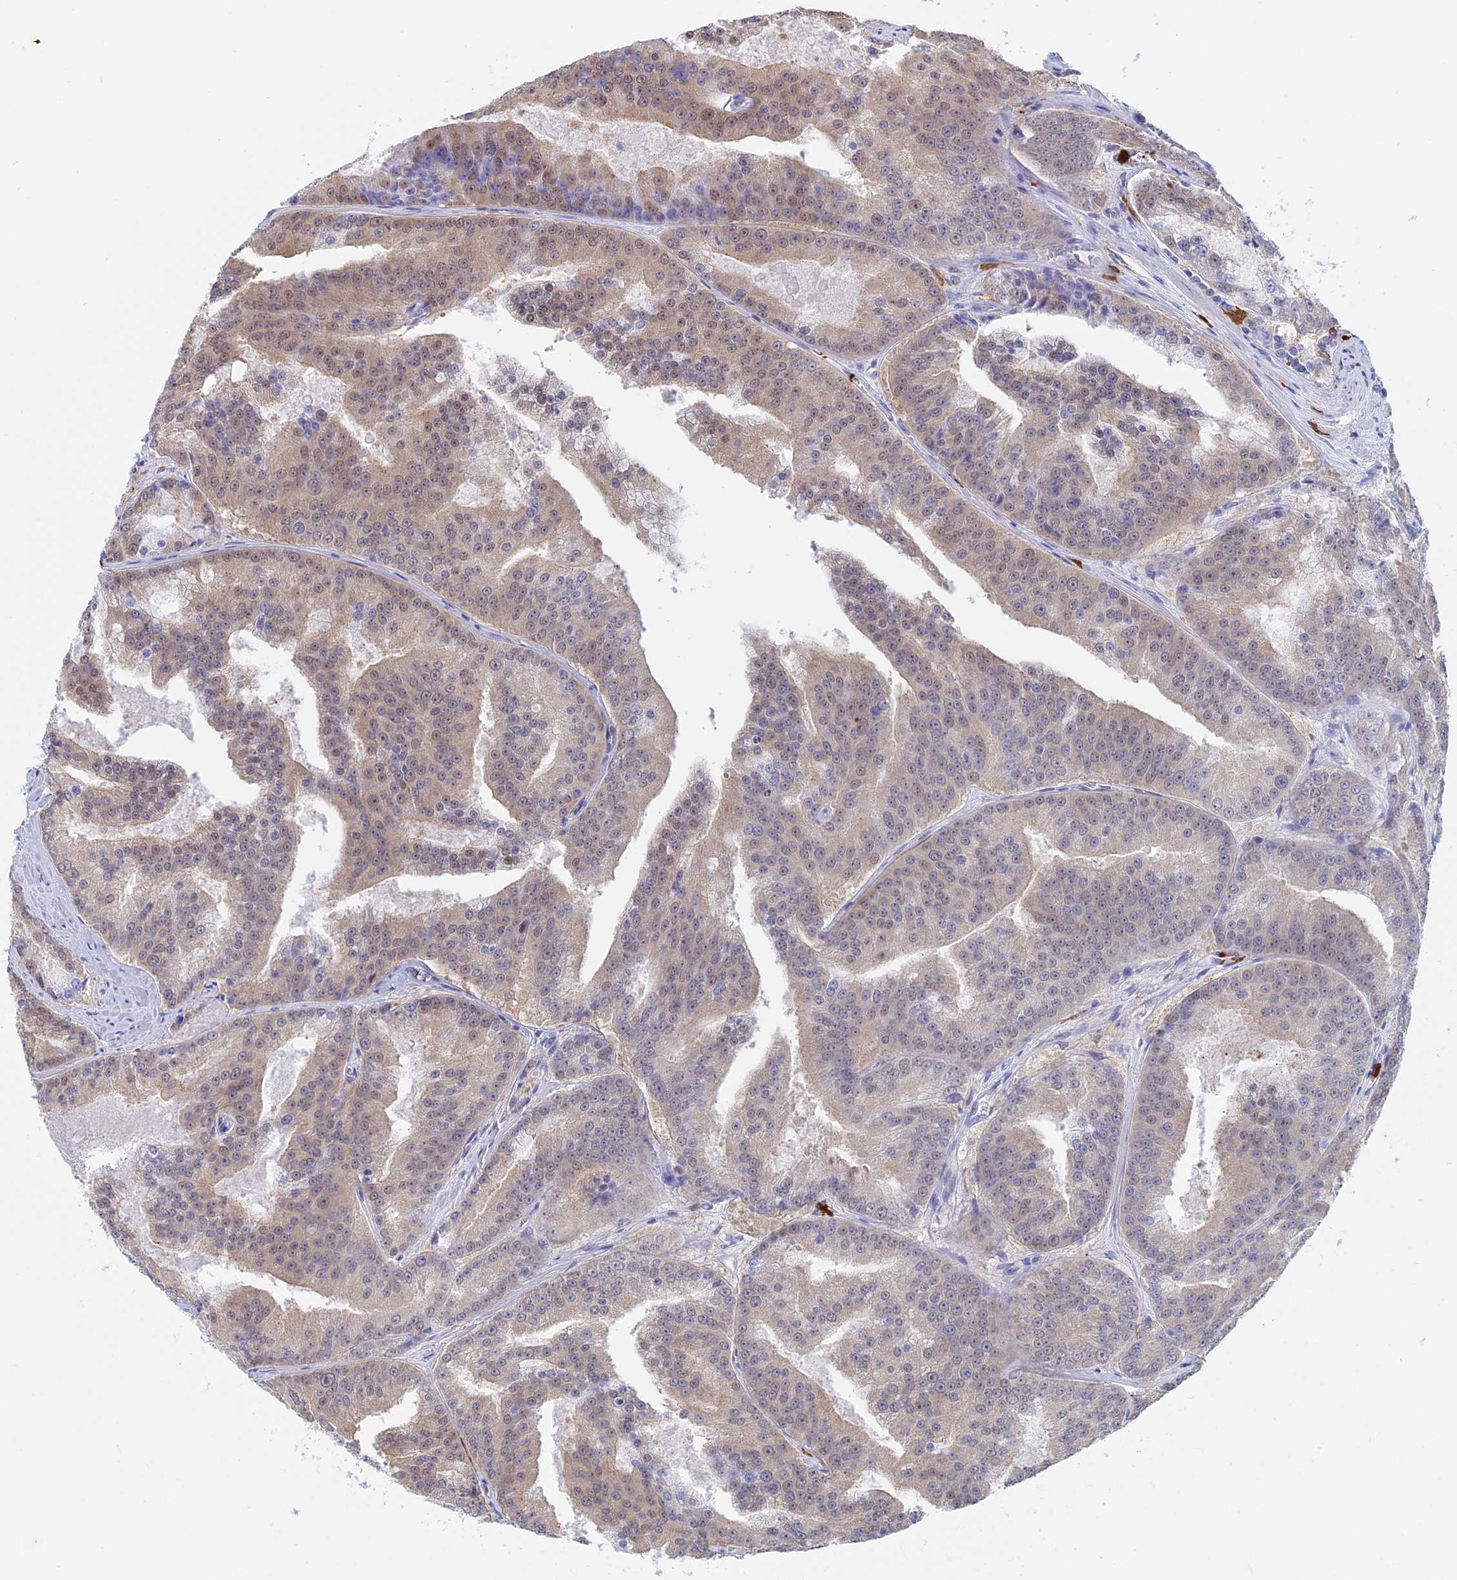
{"staining": {"intensity": "weak", "quantity": "<25%", "location": "nuclear"}, "tissue": "prostate cancer", "cell_type": "Tumor cells", "image_type": "cancer", "snomed": [{"axis": "morphology", "description": "Adenocarcinoma, High grade"}, {"axis": "topography", "description": "Prostate"}], "caption": "DAB immunohistochemical staining of human prostate cancer (high-grade adenocarcinoma) reveals no significant staining in tumor cells.", "gene": "SLC26A1", "patient": {"sex": "male", "age": 61}}